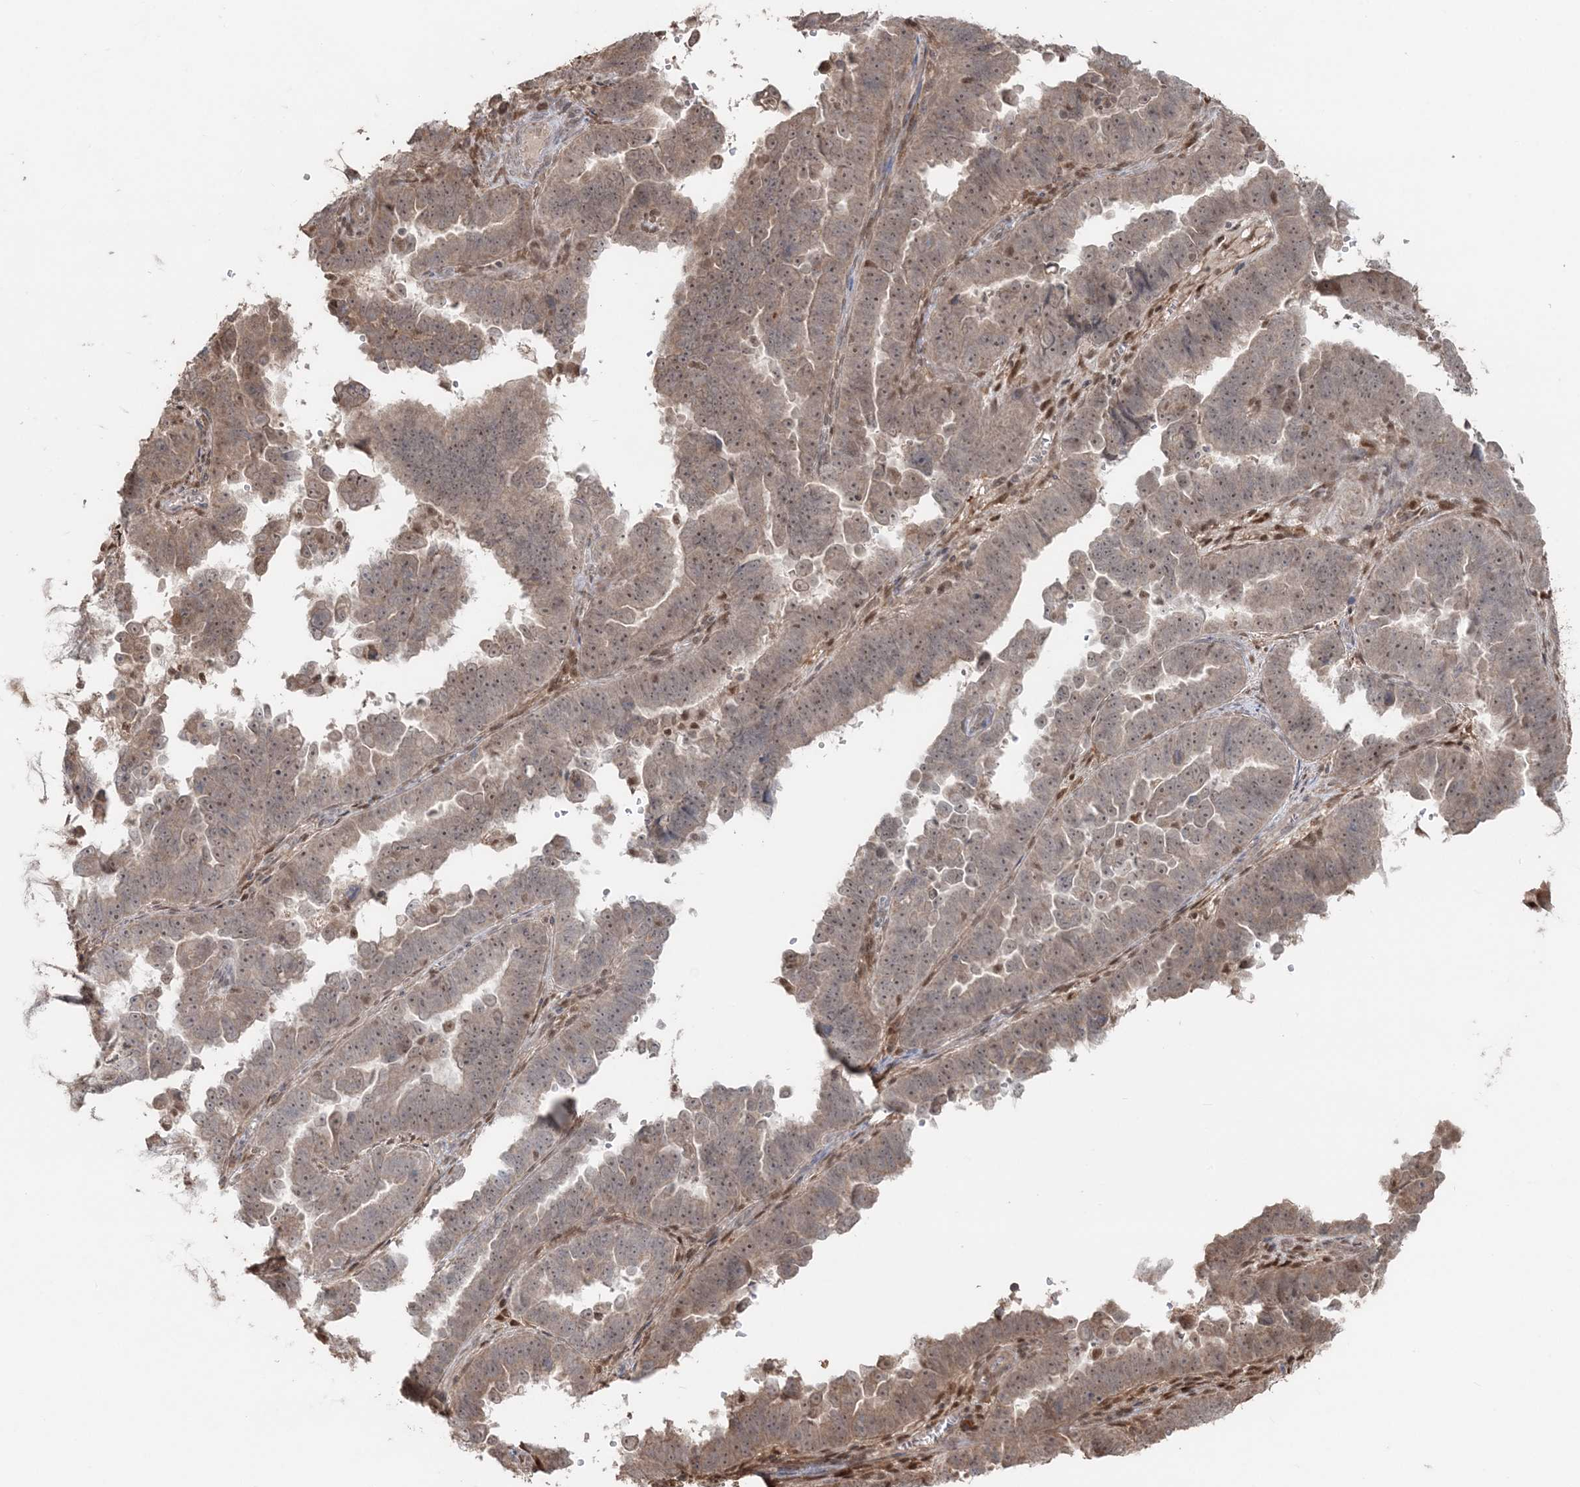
{"staining": {"intensity": "moderate", "quantity": "25%-75%", "location": "cytoplasmic/membranous,nuclear"}, "tissue": "endometrial cancer", "cell_type": "Tumor cells", "image_type": "cancer", "snomed": [{"axis": "morphology", "description": "Adenocarcinoma, NOS"}, {"axis": "topography", "description": "Endometrium"}], "caption": "Human endometrial adenocarcinoma stained with a brown dye shows moderate cytoplasmic/membranous and nuclear positive expression in about 25%-75% of tumor cells.", "gene": "SLU7", "patient": {"sex": "female", "age": 75}}